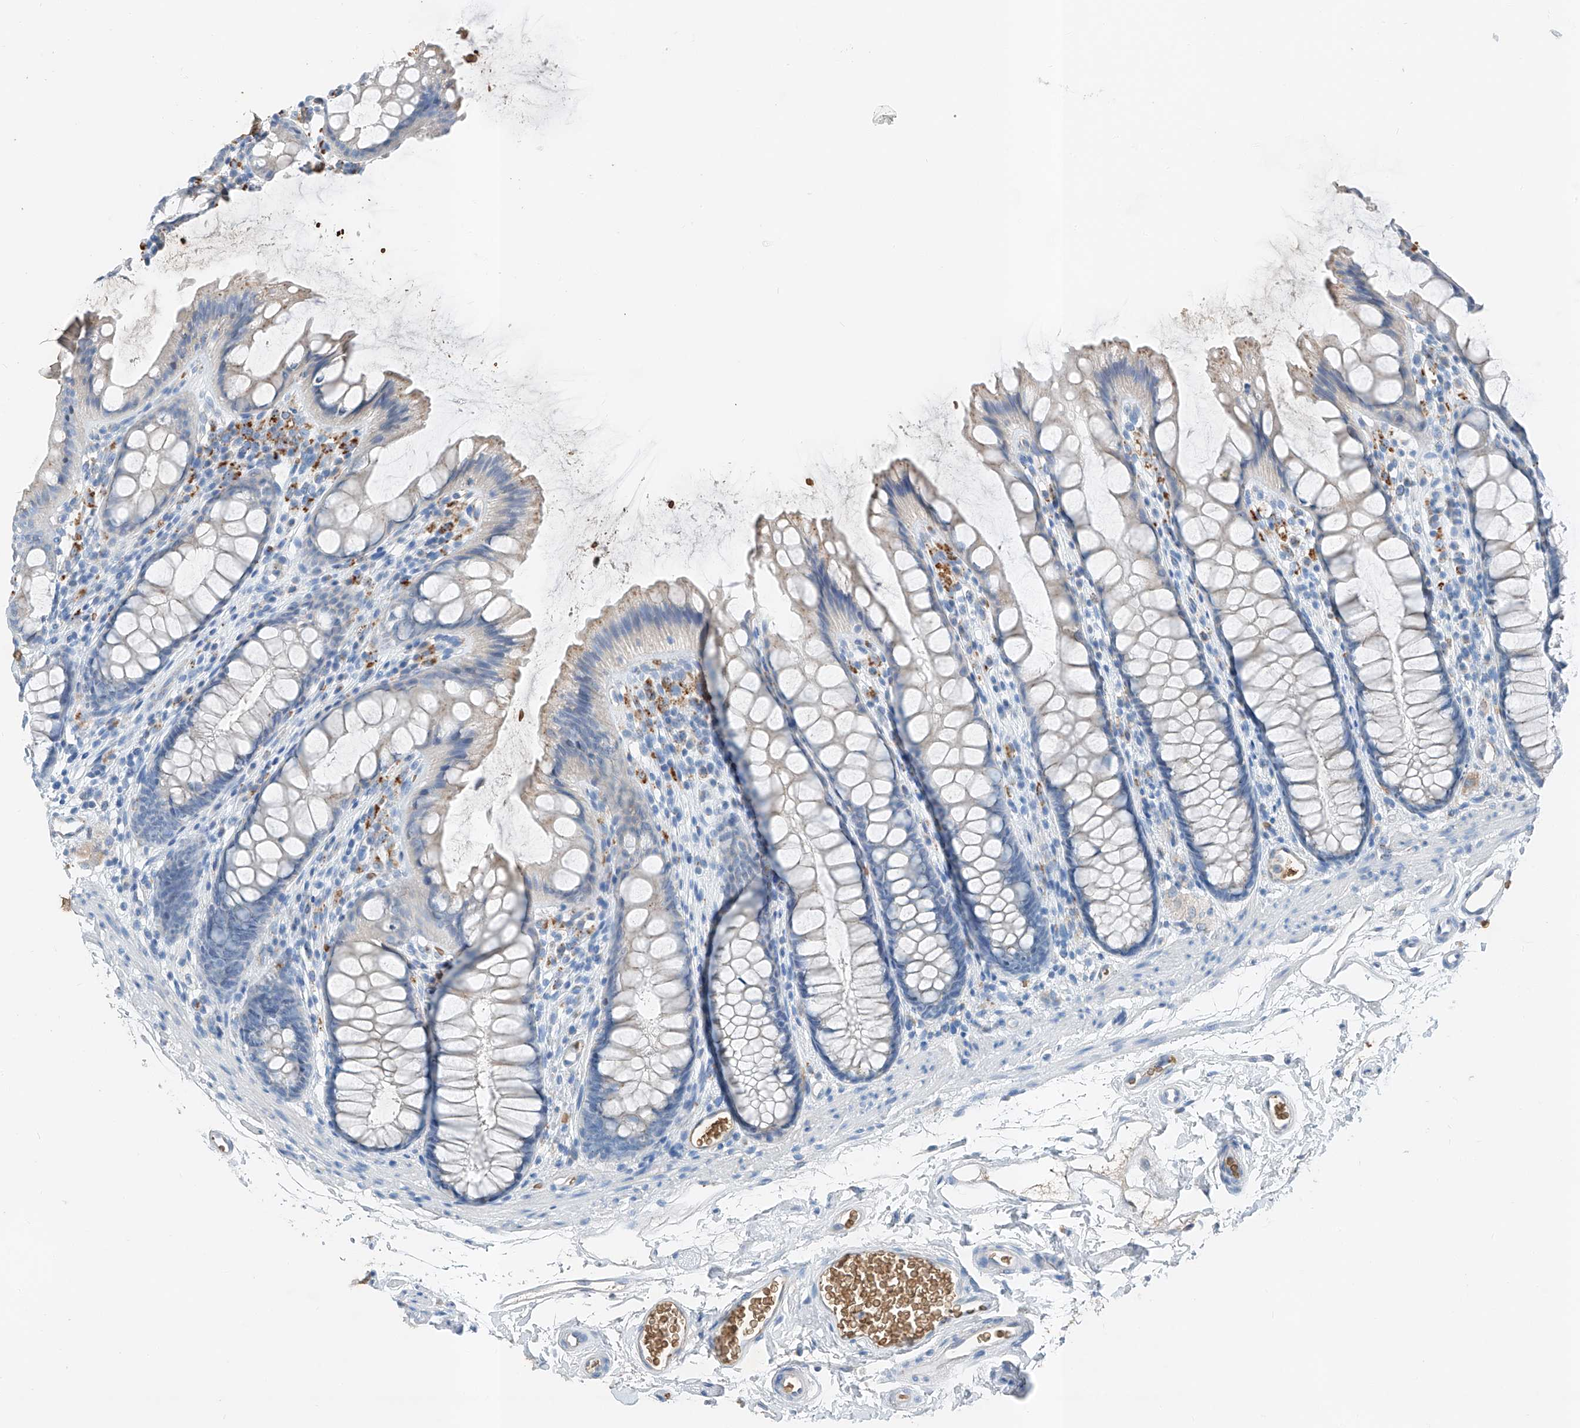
{"staining": {"intensity": "negative", "quantity": "none", "location": "none"}, "tissue": "rectum", "cell_type": "Glandular cells", "image_type": "normal", "snomed": [{"axis": "morphology", "description": "Normal tissue, NOS"}, {"axis": "topography", "description": "Rectum"}], "caption": "Immunohistochemistry micrograph of unremarkable rectum stained for a protein (brown), which reveals no staining in glandular cells. (Immunohistochemistry (ihc), brightfield microscopy, high magnification).", "gene": "PRSS23", "patient": {"sex": "female", "age": 65}}